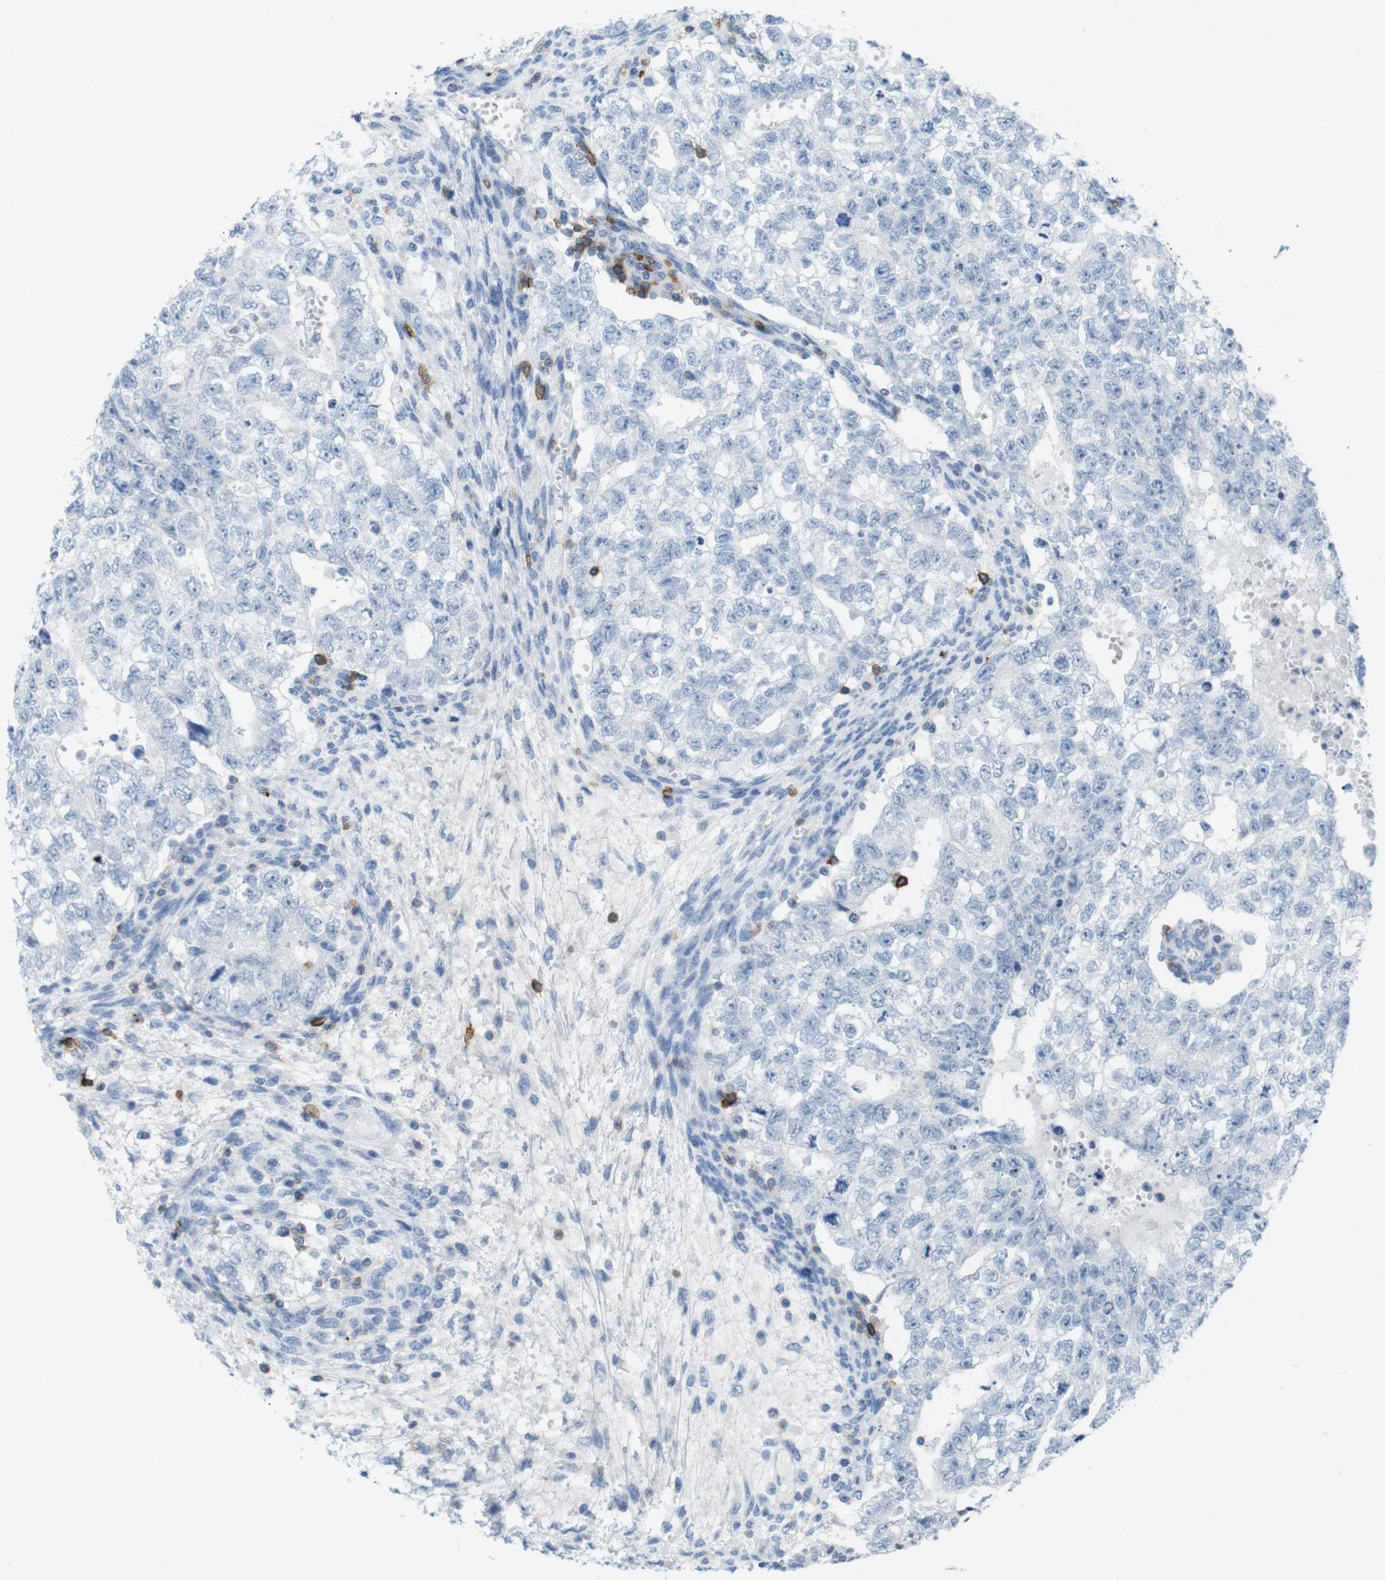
{"staining": {"intensity": "negative", "quantity": "none", "location": "none"}, "tissue": "testis cancer", "cell_type": "Tumor cells", "image_type": "cancer", "snomed": [{"axis": "morphology", "description": "Seminoma, NOS"}, {"axis": "morphology", "description": "Carcinoma, Embryonal, NOS"}, {"axis": "topography", "description": "Testis"}], "caption": "Micrograph shows no significant protein expression in tumor cells of testis cancer.", "gene": "CD5", "patient": {"sex": "male", "age": 38}}